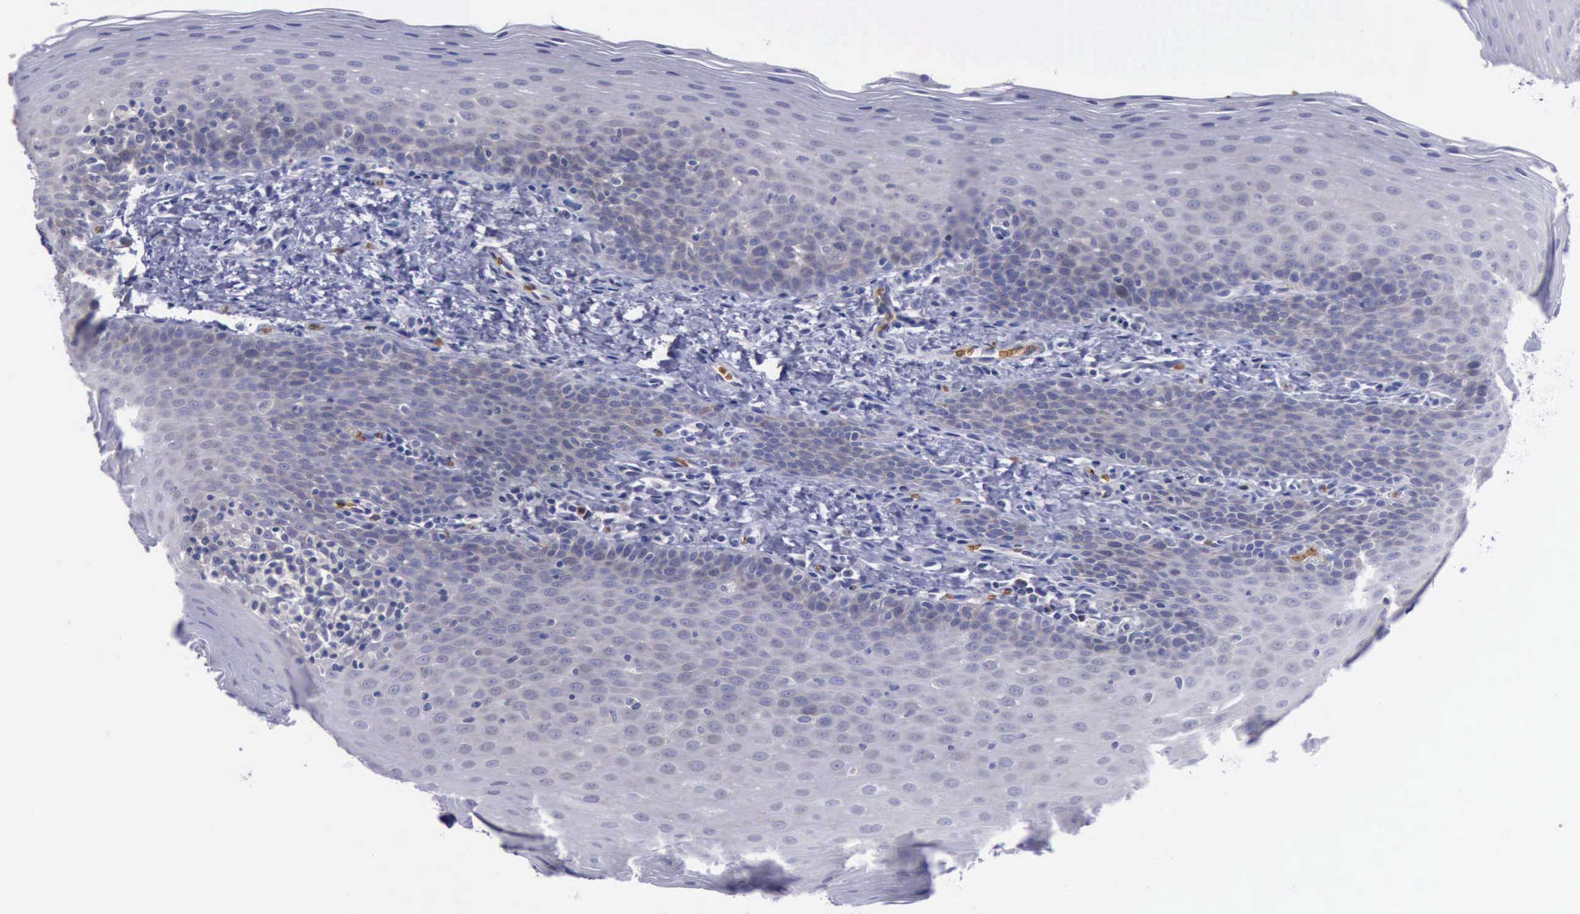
{"staining": {"intensity": "negative", "quantity": "none", "location": "none"}, "tissue": "oral mucosa", "cell_type": "Squamous epithelial cells", "image_type": "normal", "snomed": [{"axis": "morphology", "description": "Normal tissue, NOS"}, {"axis": "topography", "description": "Oral tissue"}], "caption": "Histopathology image shows no protein expression in squamous epithelial cells of benign oral mucosa. (Brightfield microscopy of DAB immunohistochemistry (IHC) at high magnification).", "gene": "CEP128", "patient": {"sex": "male", "age": 20}}